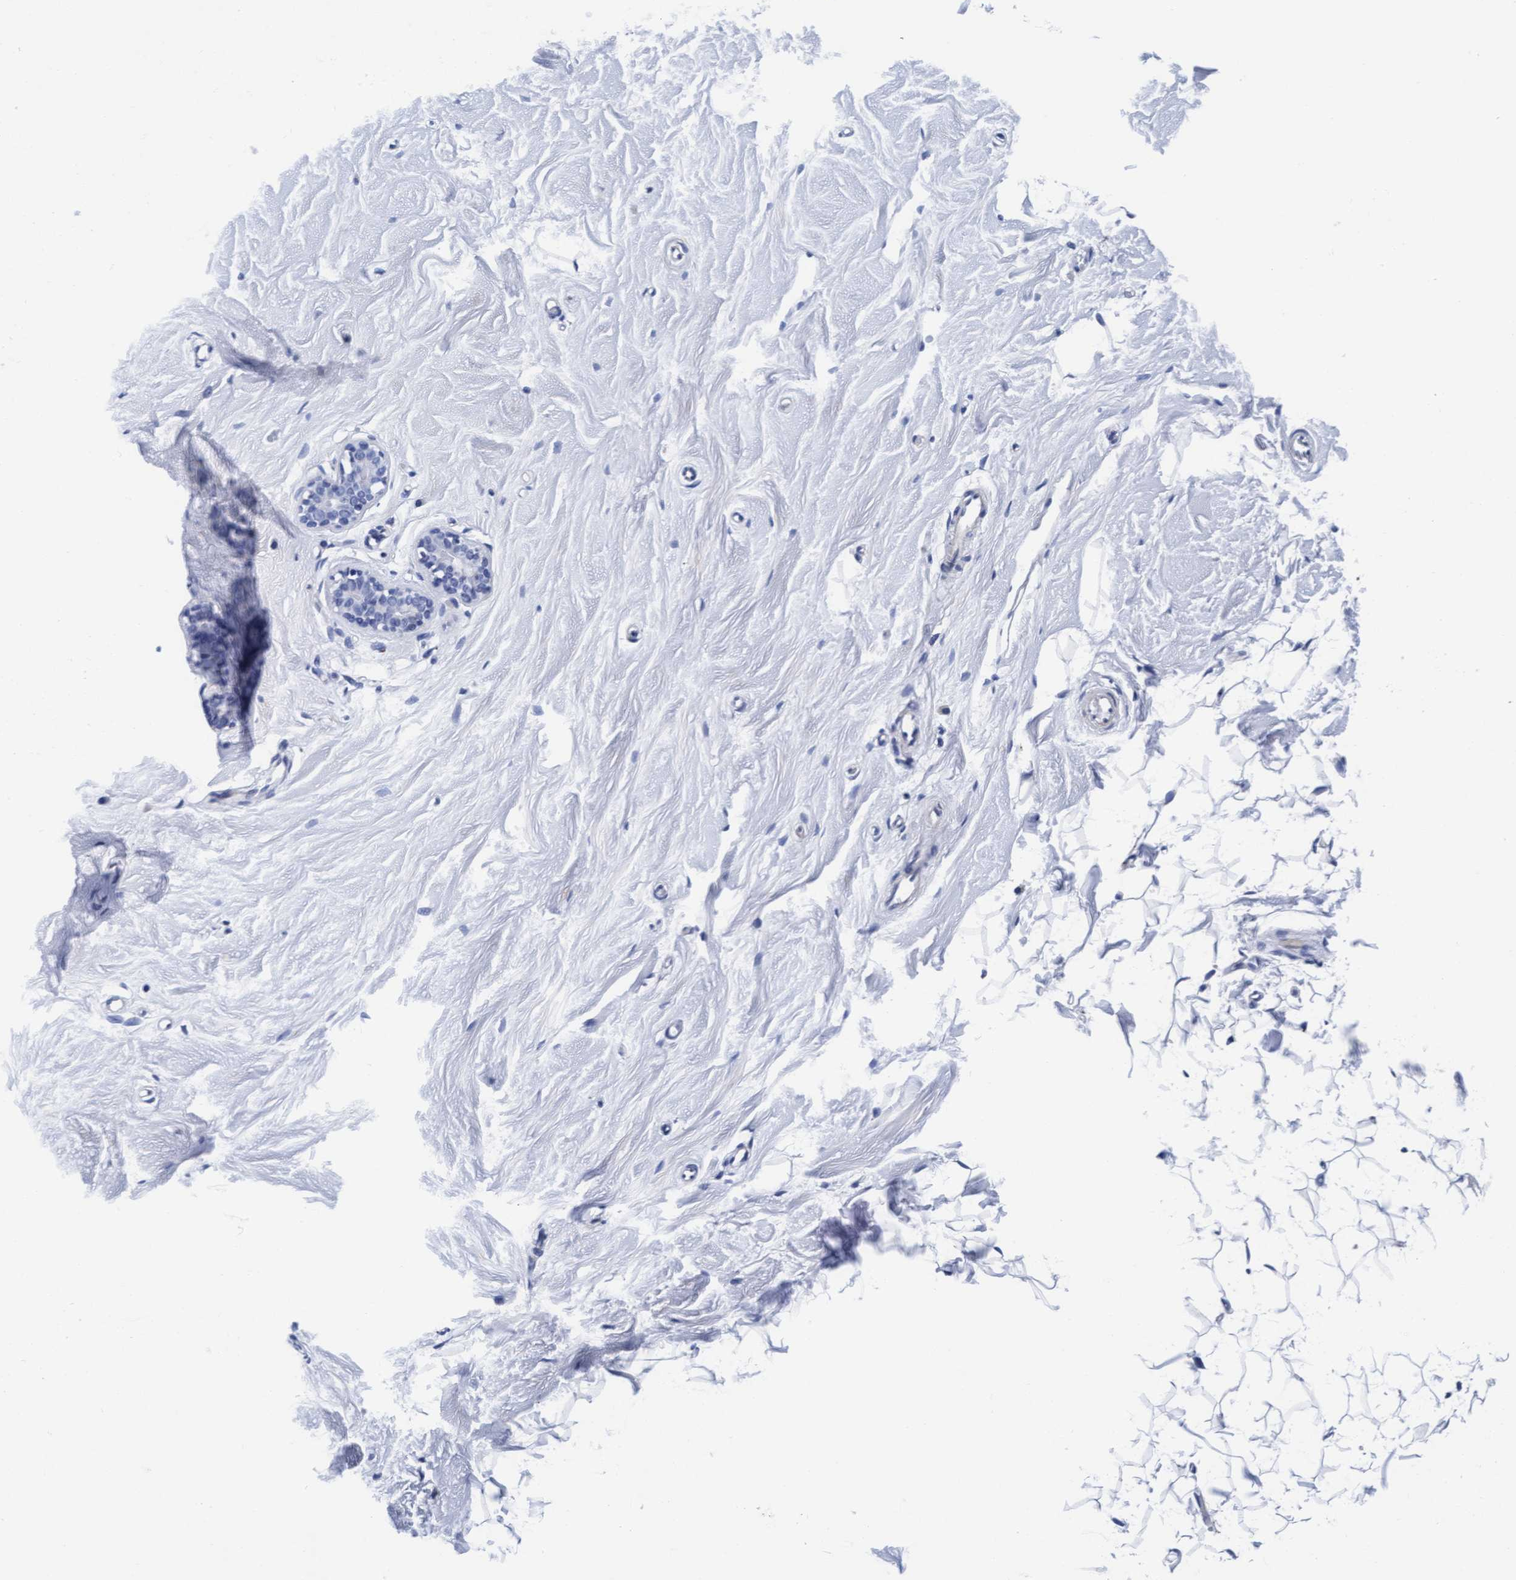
{"staining": {"intensity": "negative", "quantity": "none", "location": "none"}, "tissue": "breast", "cell_type": "Adipocytes", "image_type": "normal", "snomed": [{"axis": "morphology", "description": "Normal tissue, NOS"}, {"axis": "topography", "description": "Breast"}], "caption": "The image demonstrates no staining of adipocytes in normal breast. (DAB immunohistochemistry with hematoxylin counter stain).", "gene": "ARSG", "patient": {"sex": "female", "age": 23}}